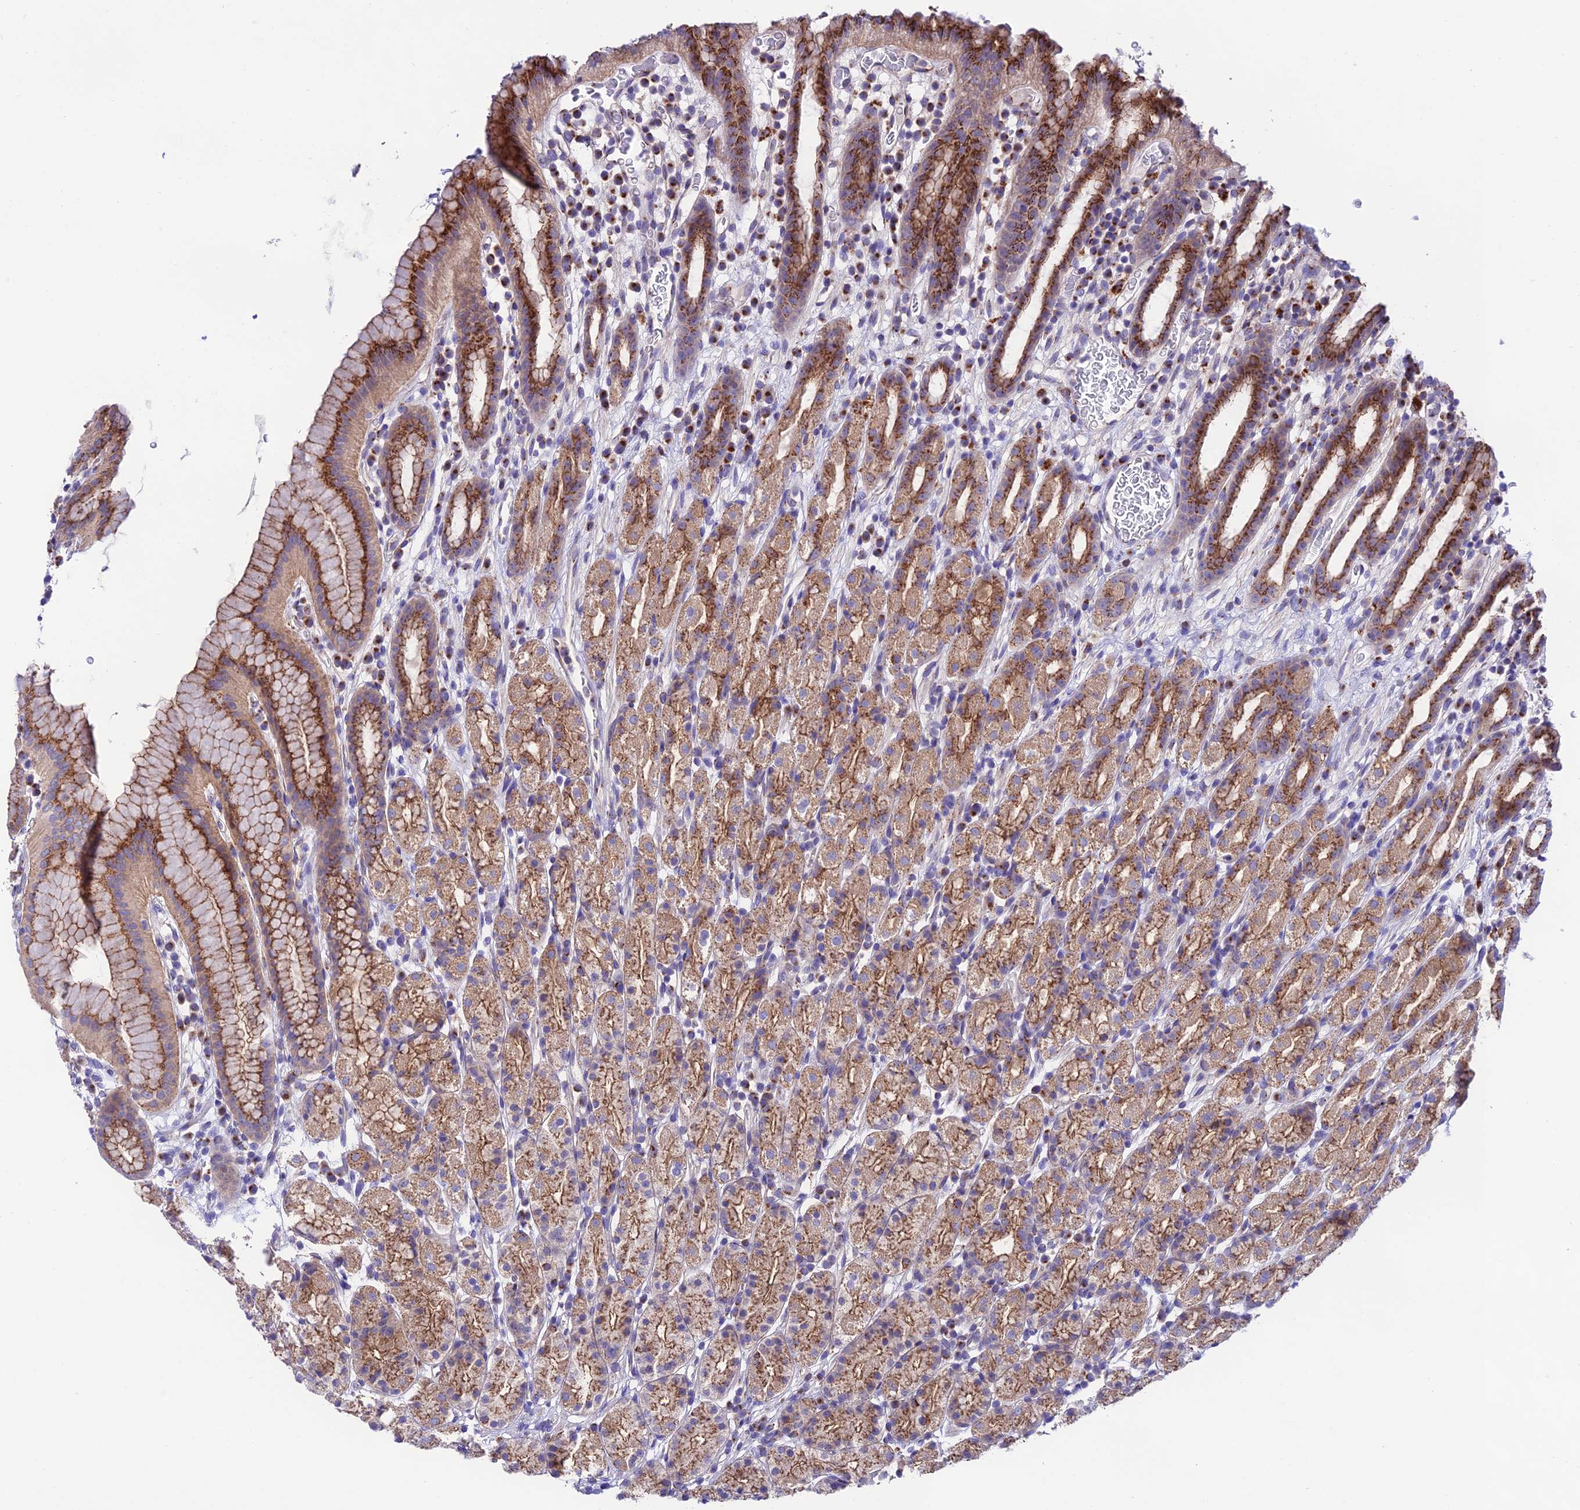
{"staining": {"intensity": "strong", "quantity": ">75%", "location": "cytoplasmic/membranous"}, "tissue": "stomach", "cell_type": "Glandular cells", "image_type": "normal", "snomed": [{"axis": "morphology", "description": "Normal tissue, NOS"}, {"axis": "topography", "description": "Stomach, upper"}], "caption": "Immunohistochemical staining of unremarkable human stomach exhibits >75% levels of strong cytoplasmic/membranous protein positivity in approximately >75% of glandular cells.", "gene": "LACTB2", "patient": {"sex": "male", "age": 47}}